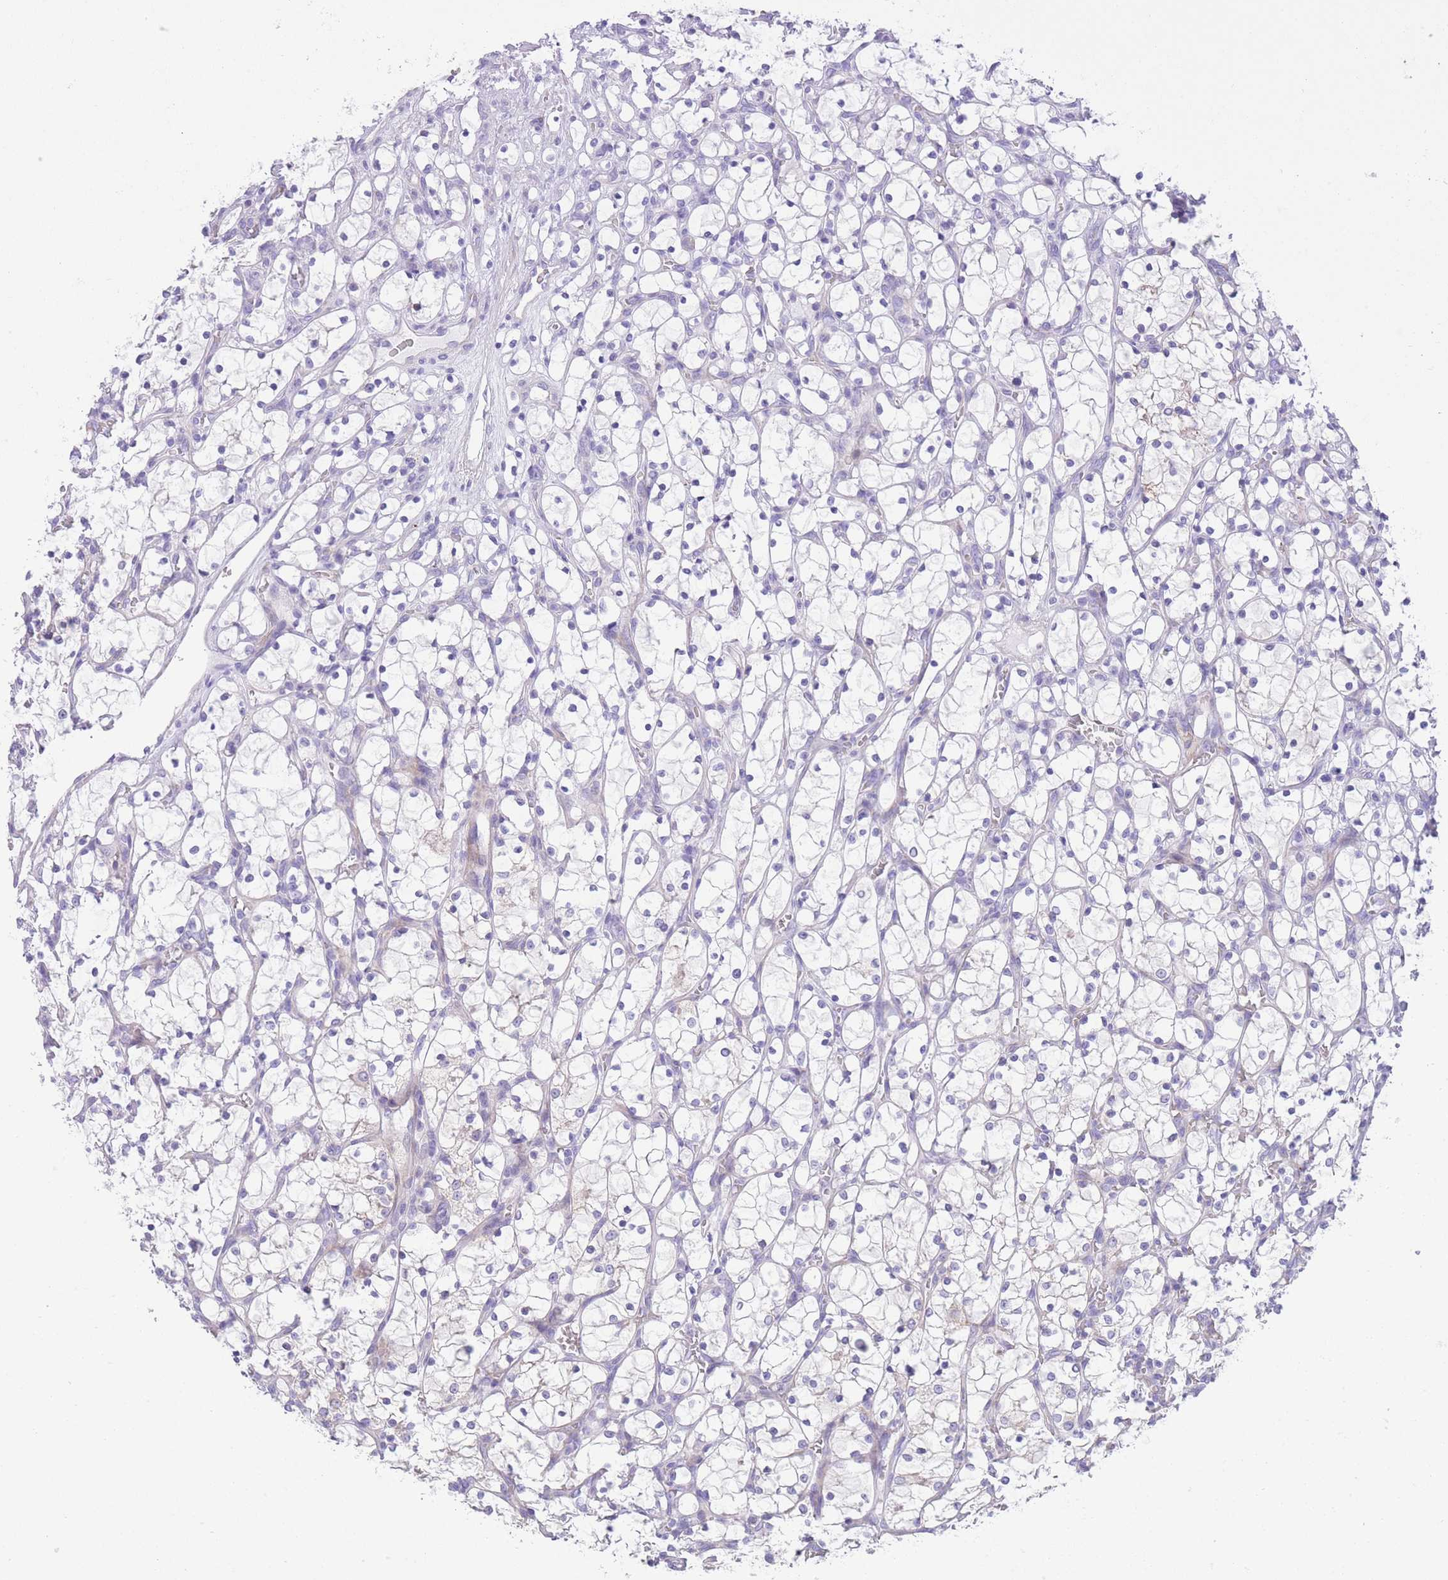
{"staining": {"intensity": "negative", "quantity": "none", "location": "none"}, "tissue": "renal cancer", "cell_type": "Tumor cells", "image_type": "cancer", "snomed": [{"axis": "morphology", "description": "Adenocarcinoma, NOS"}, {"axis": "topography", "description": "Kidney"}], "caption": "Immunohistochemistry image of renal adenocarcinoma stained for a protein (brown), which exhibits no staining in tumor cells.", "gene": "QTRT1", "patient": {"sex": "female", "age": 69}}